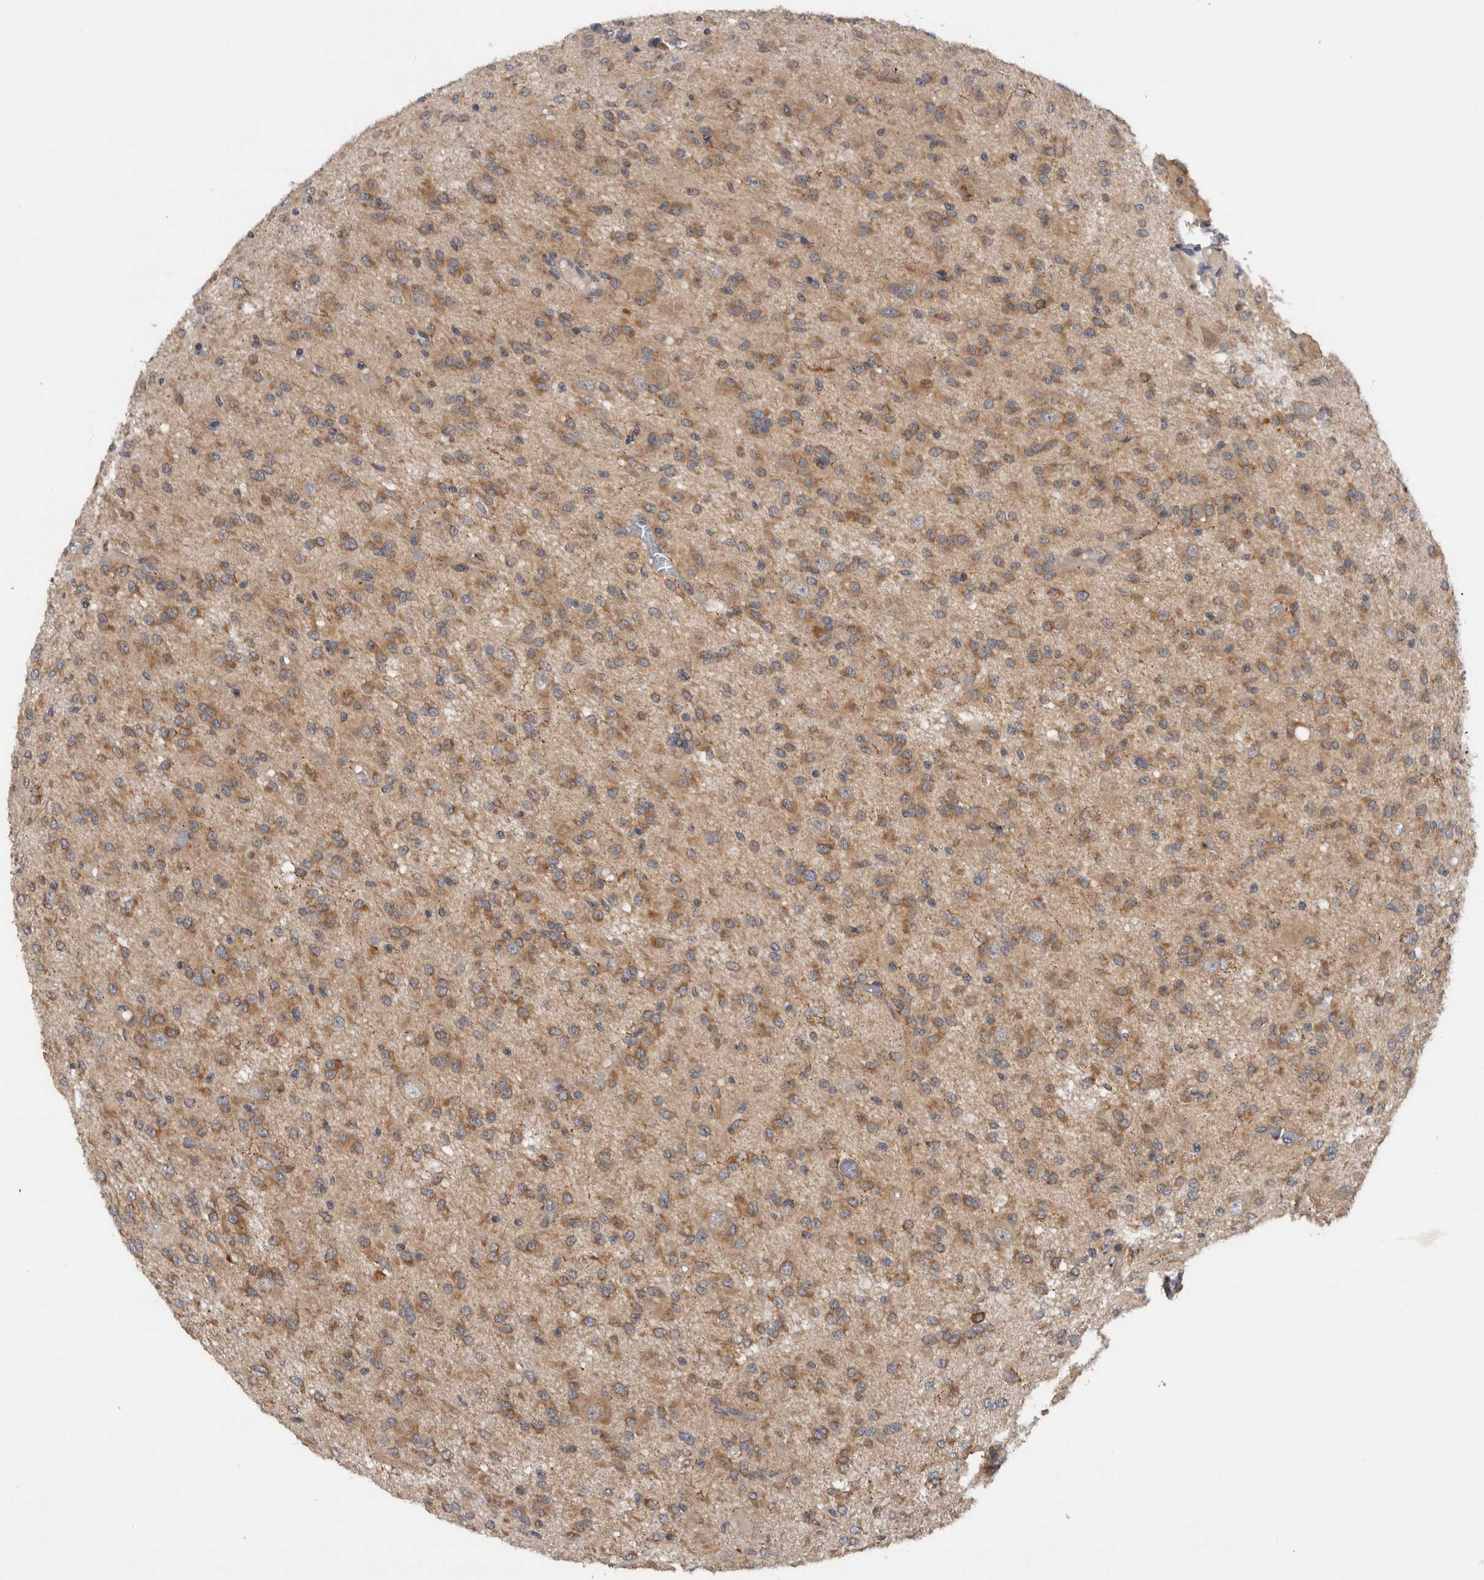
{"staining": {"intensity": "moderate", "quantity": ">75%", "location": "cytoplasmic/membranous"}, "tissue": "glioma", "cell_type": "Tumor cells", "image_type": "cancer", "snomed": [{"axis": "morphology", "description": "Glioma, malignant, High grade"}, {"axis": "topography", "description": "Brain"}], "caption": "Immunohistochemical staining of human malignant glioma (high-grade) demonstrates medium levels of moderate cytoplasmic/membranous staining in about >75% of tumor cells.", "gene": "PDCD2", "patient": {"sex": "female", "age": 59}}